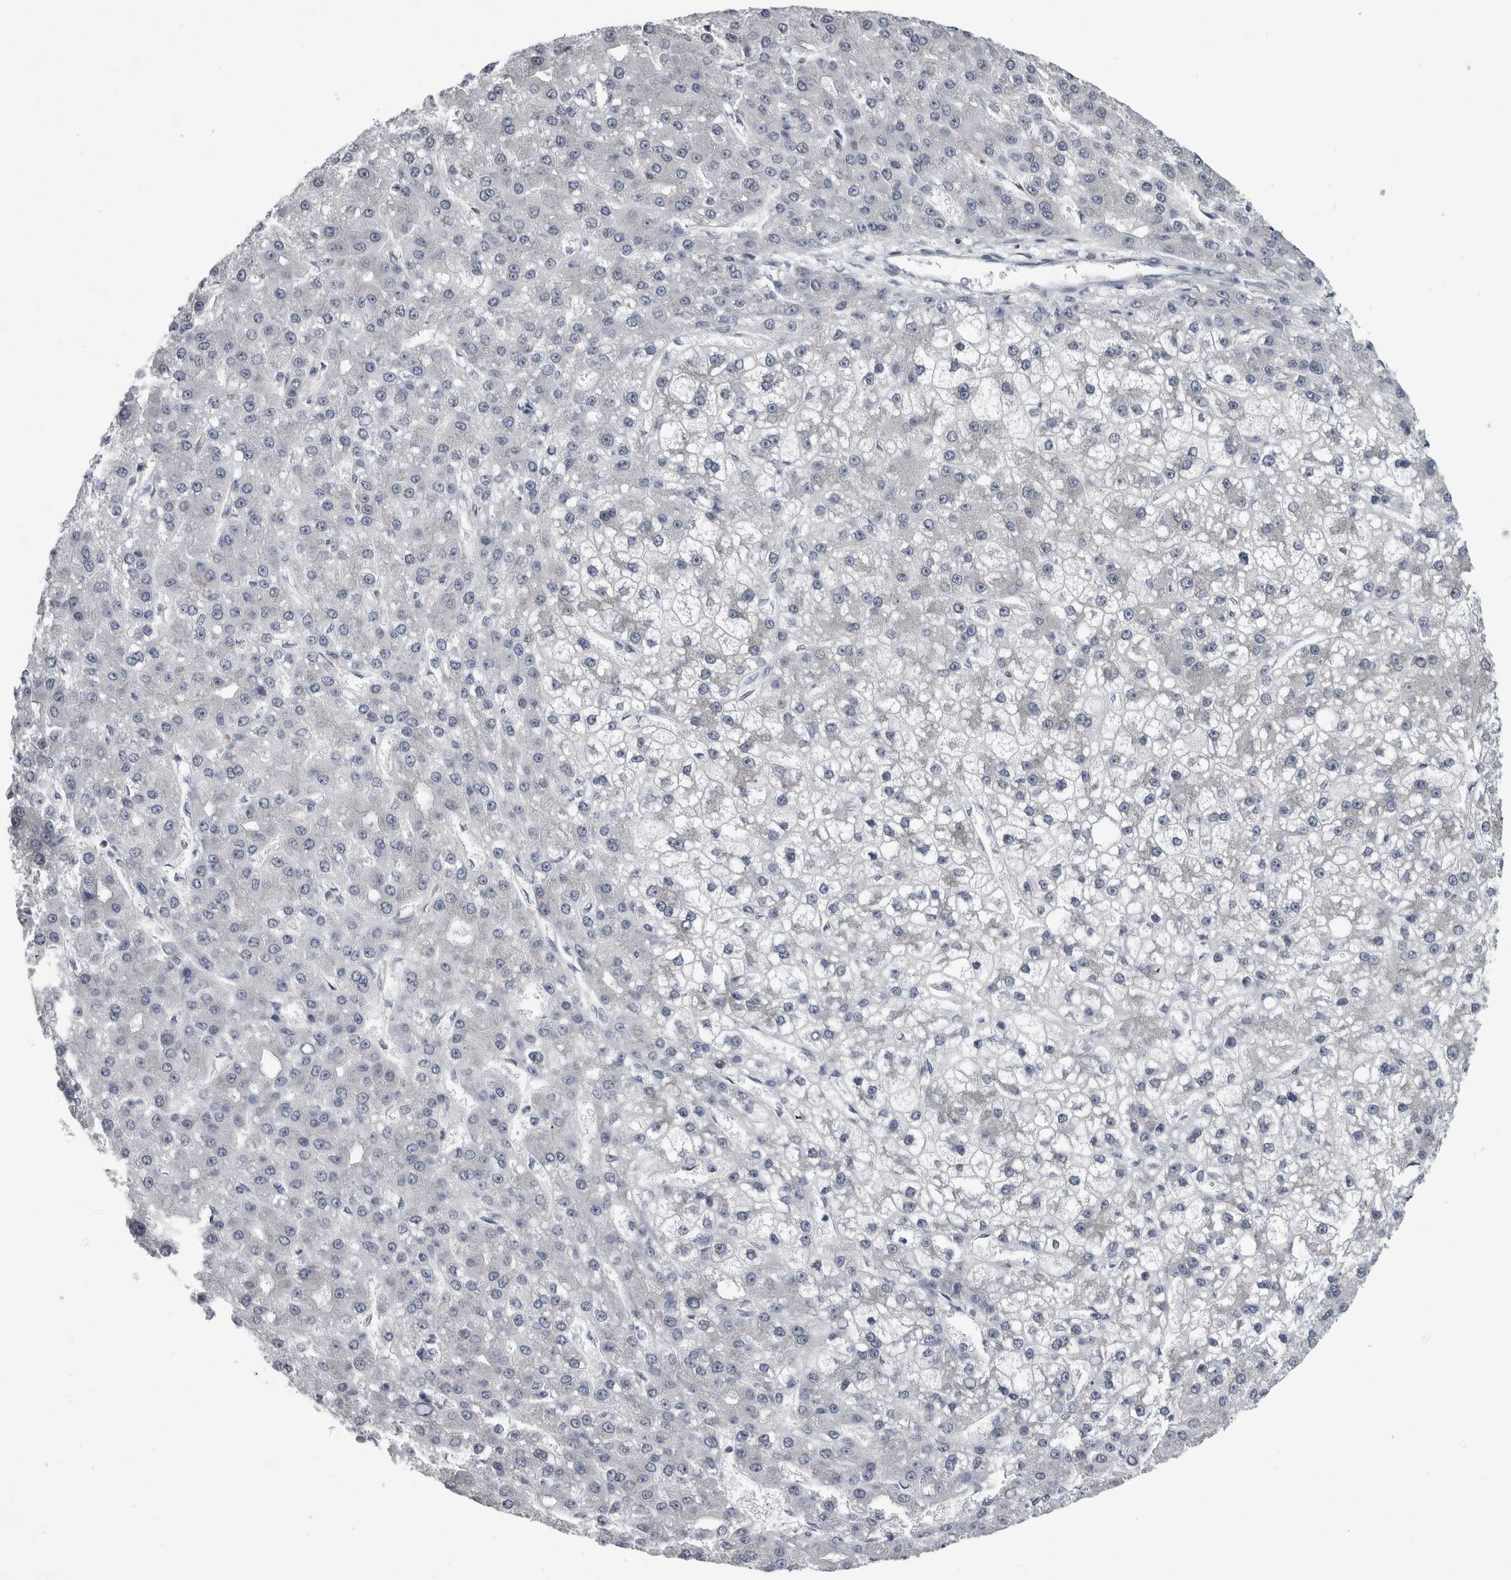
{"staining": {"intensity": "negative", "quantity": "none", "location": "none"}, "tissue": "liver cancer", "cell_type": "Tumor cells", "image_type": "cancer", "snomed": [{"axis": "morphology", "description": "Carcinoma, Hepatocellular, NOS"}, {"axis": "topography", "description": "Liver"}], "caption": "Tumor cells show no significant protein expression in liver cancer.", "gene": "PRRC2C", "patient": {"sex": "male", "age": 67}}